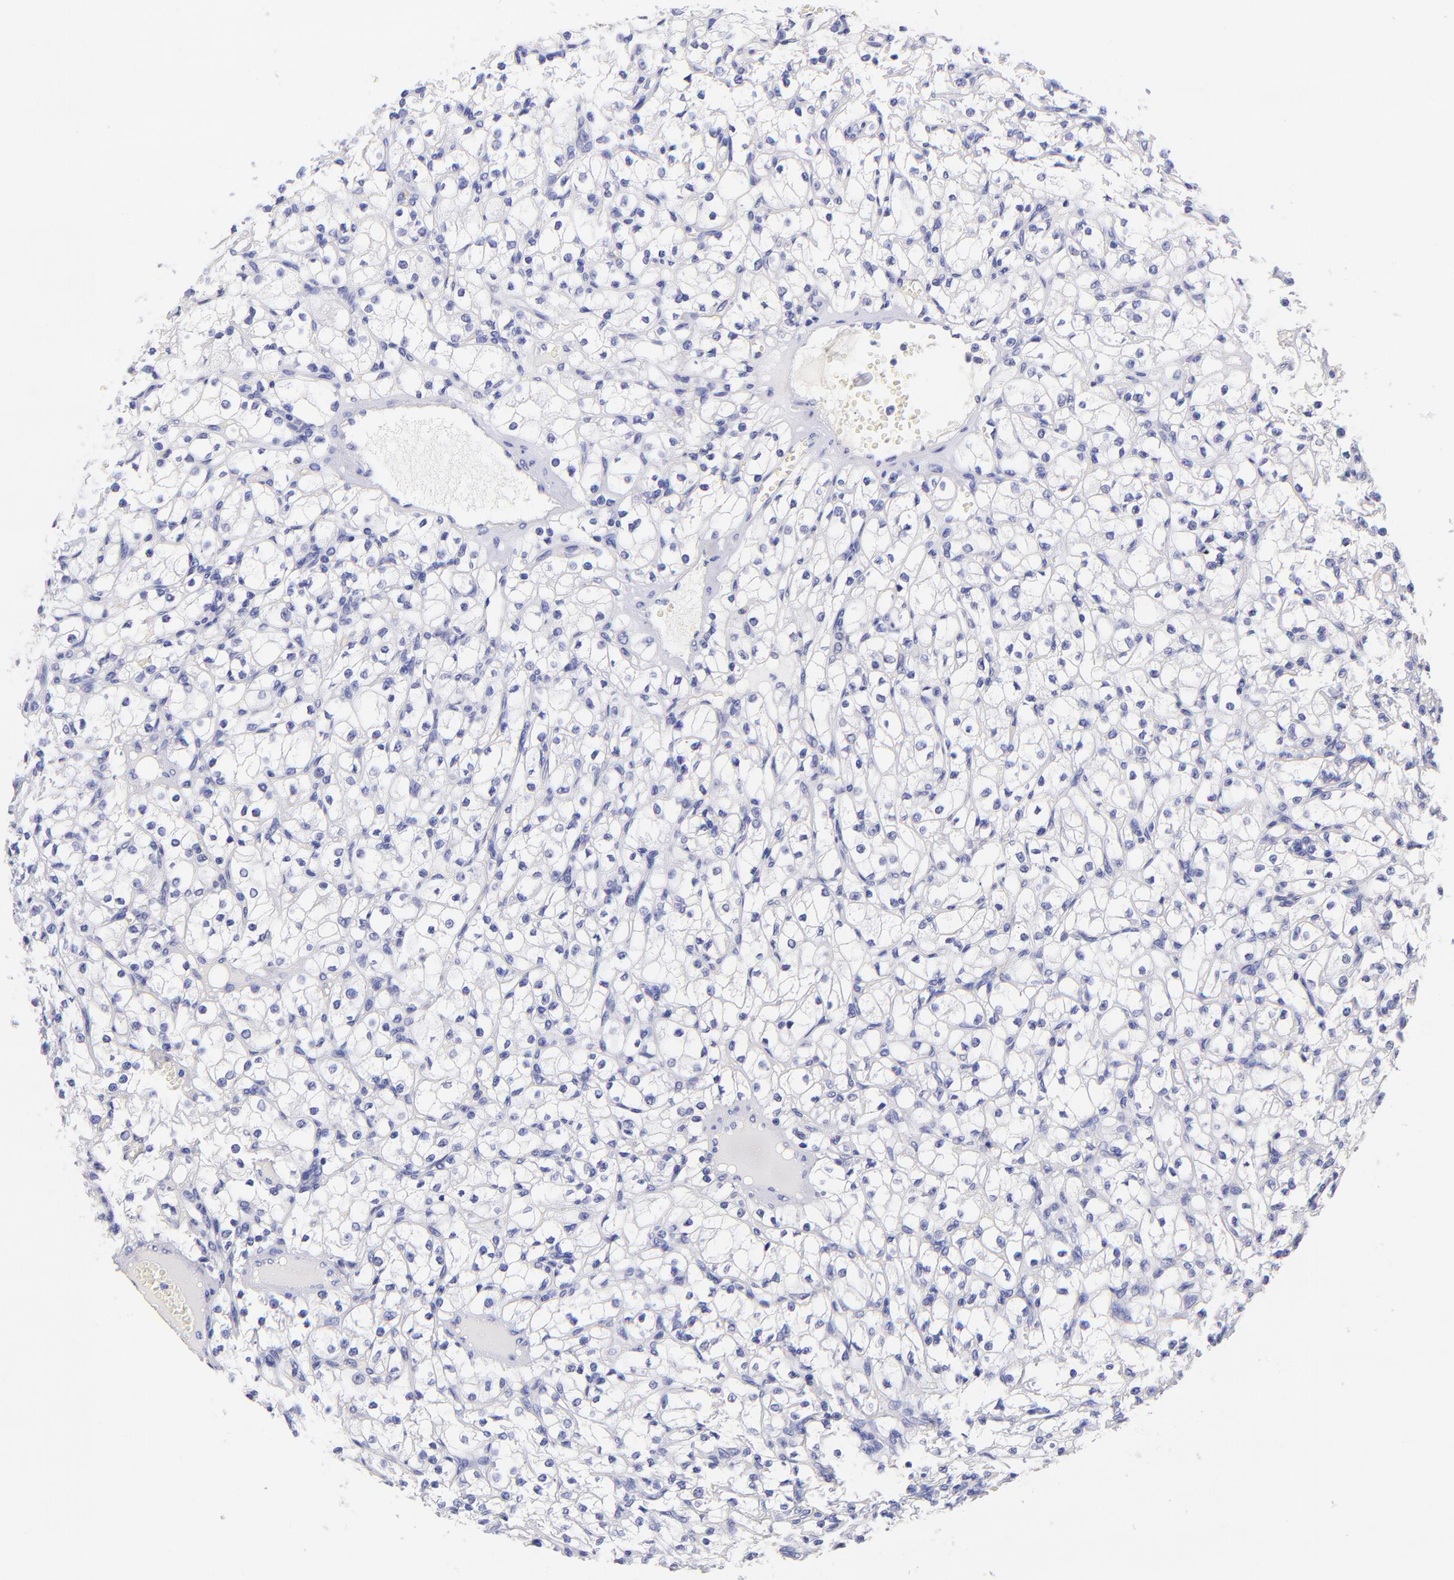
{"staining": {"intensity": "negative", "quantity": "none", "location": "none"}, "tissue": "renal cancer", "cell_type": "Tumor cells", "image_type": "cancer", "snomed": [{"axis": "morphology", "description": "Adenocarcinoma, NOS"}, {"axis": "topography", "description": "Kidney"}], "caption": "DAB (3,3'-diaminobenzidine) immunohistochemical staining of adenocarcinoma (renal) reveals no significant staining in tumor cells.", "gene": "RAB3B", "patient": {"sex": "male", "age": 61}}